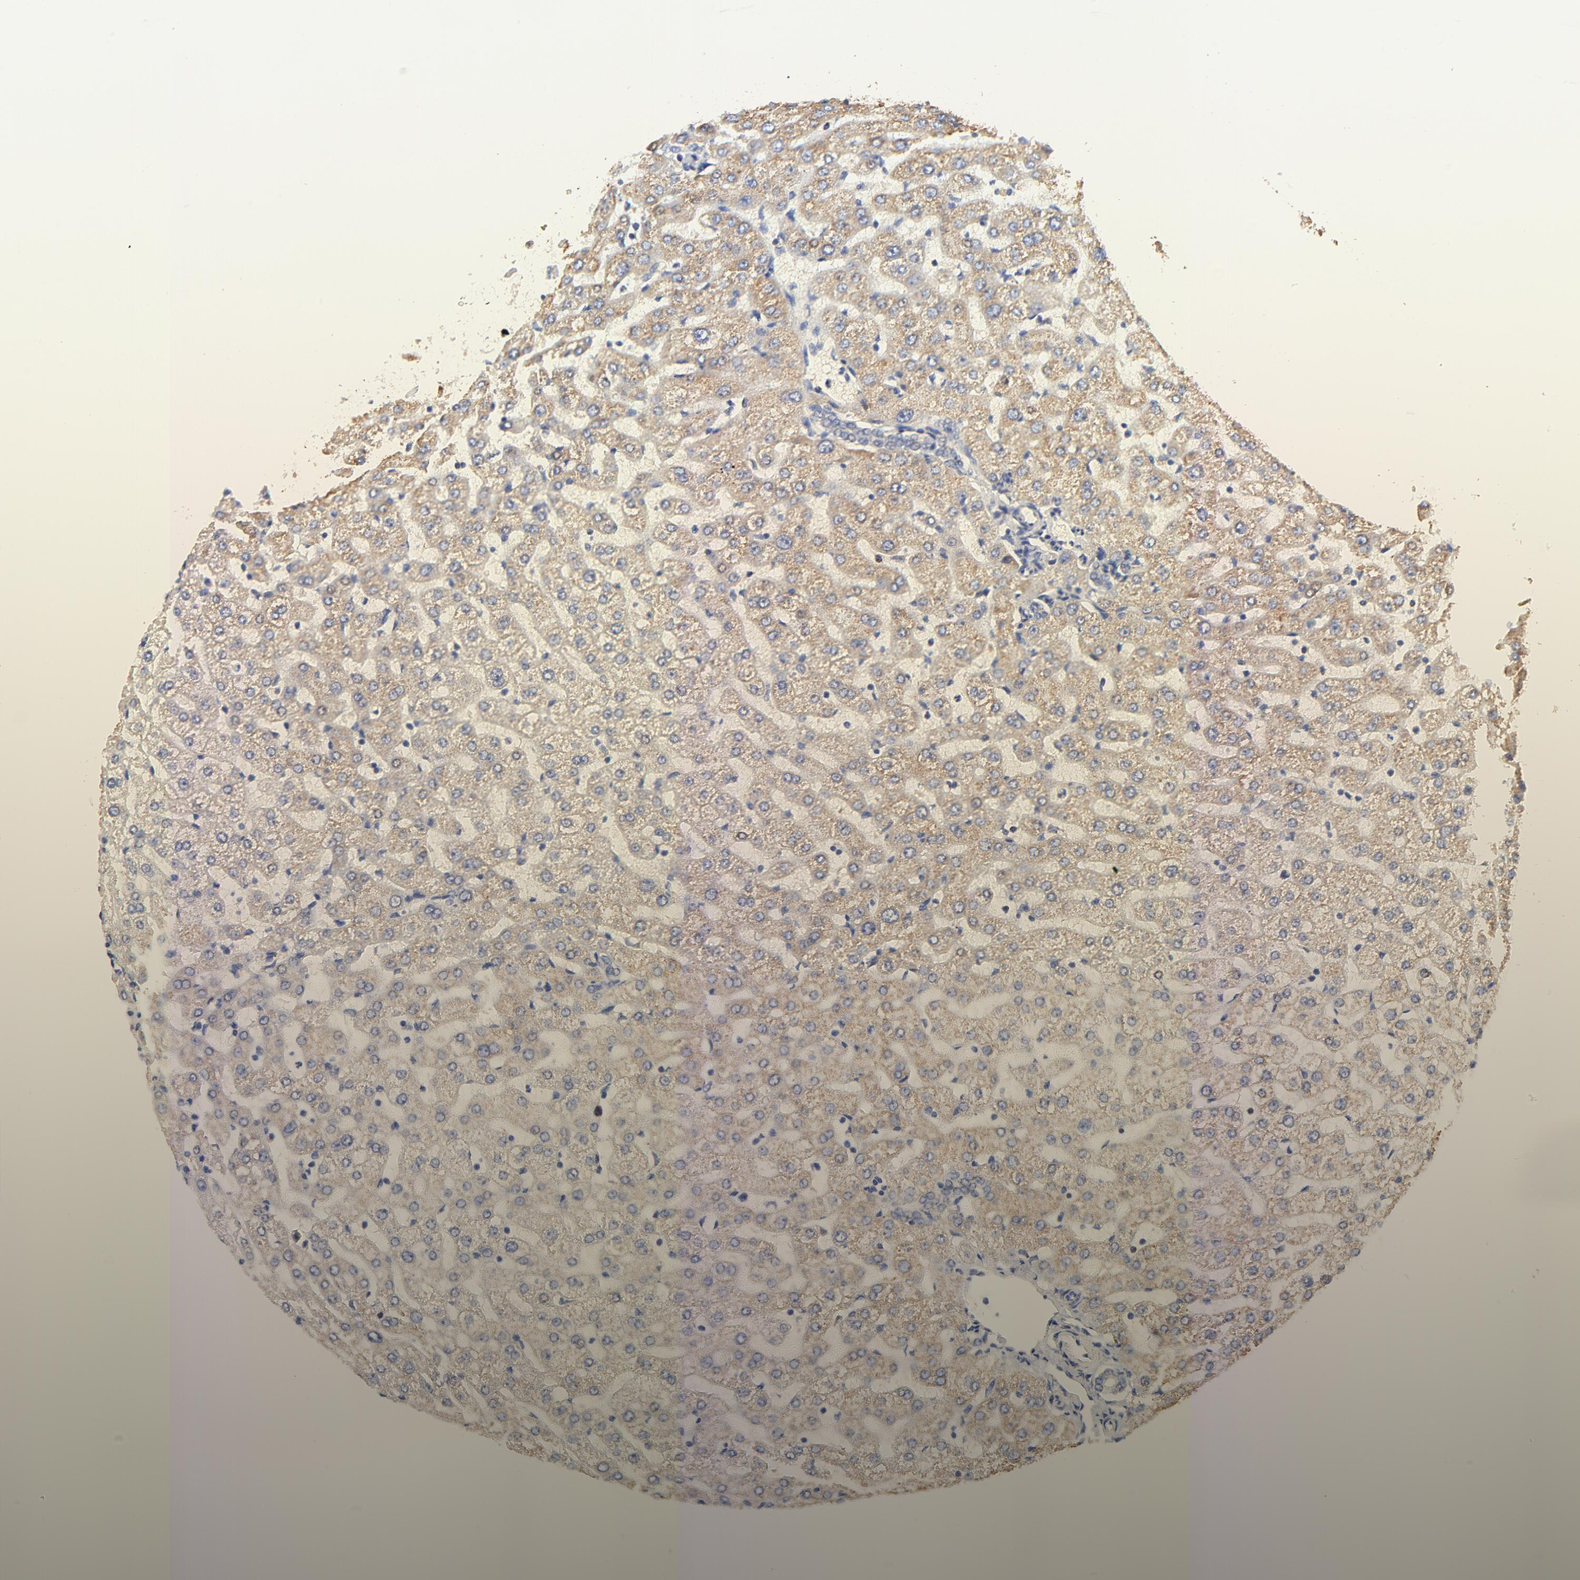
{"staining": {"intensity": "moderate", "quantity": "<25%", "location": "cytoplasmic/membranous"}, "tissue": "liver", "cell_type": "Cholangiocytes", "image_type": "normal", "snomed": [{"axis": "morphology", "description": "Normal tissue, NOS"}, {"axis": "morphology", "description": "Fibrosis, NOS"}, {"axis": "topography", "description": "Liver"}], "caption": "The image demonstrates staining of unremarkable liver, revealing moderate cytoplasmic/membranous protein staining (brown color) within cholangiocytes.", "gene": "ATP5F1D", "patient": {"sex": "female", "age": 29}}